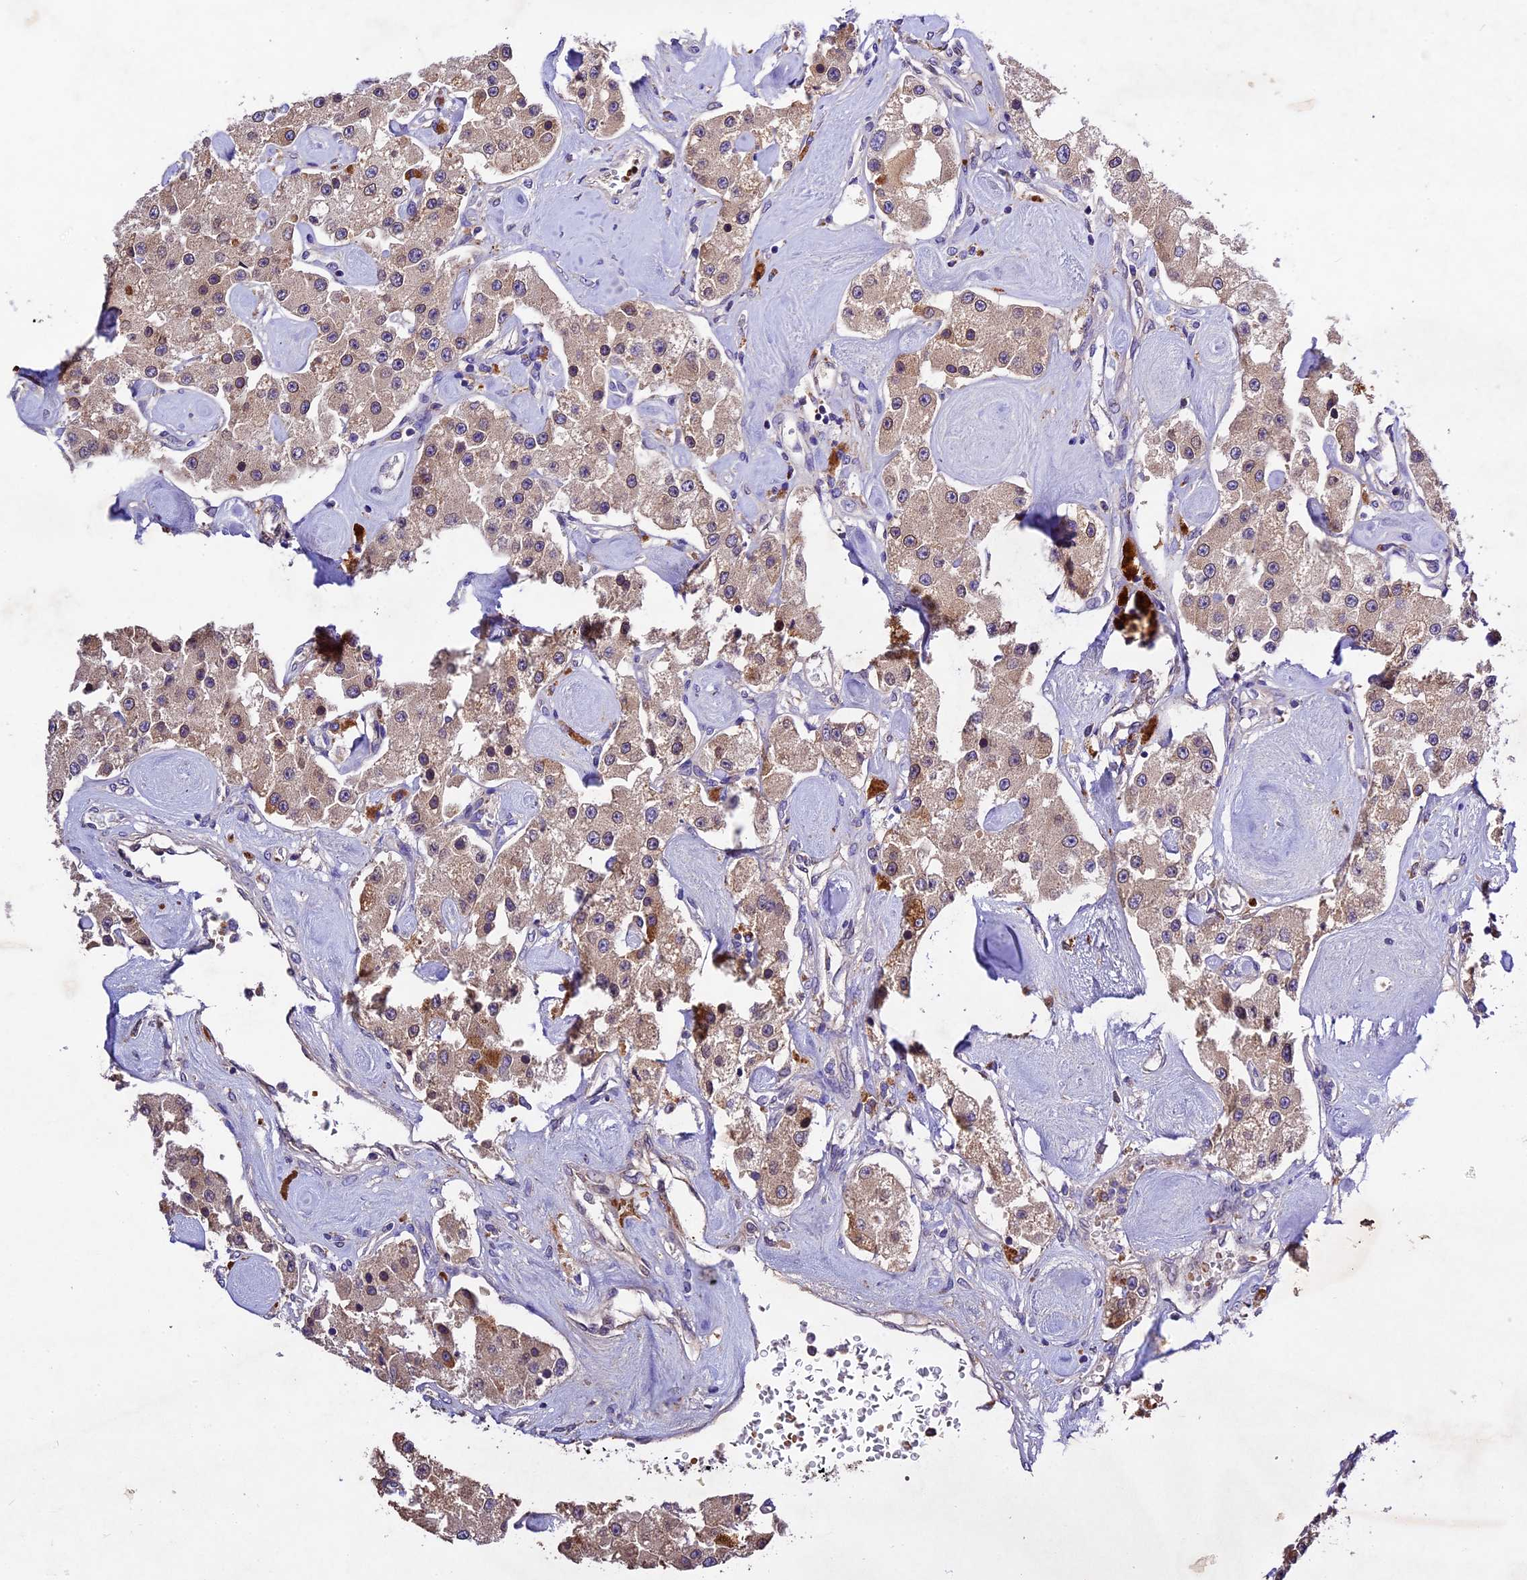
{"staining": {"intensity": "weak", "quantity": ">75%", "location": "cytoplasmic/membranous"}, "tissue": "carcinoid", "cell_type": "Tumor cells", "image_type": "cancer", "snomed": [{"axis": "morphology", "description": "Carcinoid, malignant, NOS"}, {"axis": "topography", "description": "Pancreas"}], "caption": "IHC image of human carcinoid stained for a protein (brown), which reveals low levels of weak cytoplasmic/membranous positivity in approximately >75% of tumor cells.", "gene": "CILP2", "patient": {"sex": "male", "age": 41}}